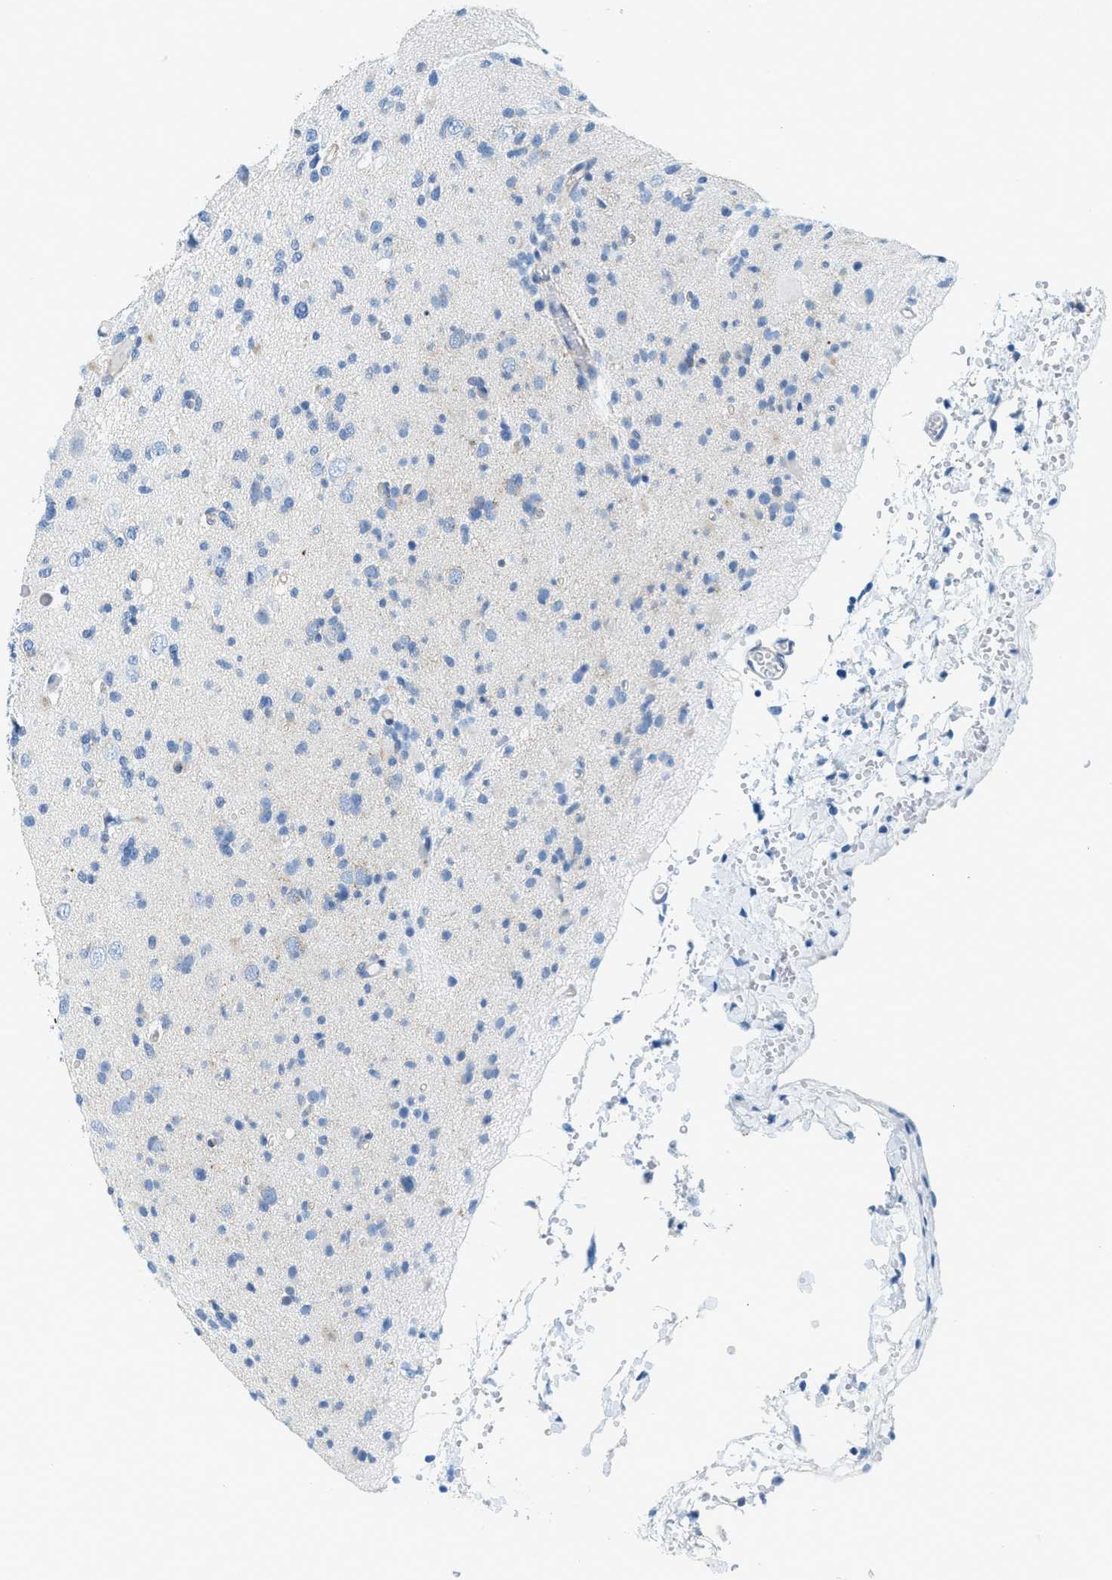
{"staining": {"intensity": "negative", "quantity": "none", "location": "none"}, "tissue": "glioma", "cell_type": "Tumor cells", "image_type": "cancer", "snomed": [{"axis": "morphology", "description": "Glioma, malignant, Low grade"}, {"axis": "topography", "description": "Brain"}], "caption": "Immunohistochemistry micrograph of human malignant glioma (low-grade) stained for a protein (brown), which demonstrates no staining in tumor cells. (Stains: DAB (3,3'-diaminobenzidine) immunohistochemistry (IHC) with hematoxylin counter stain, Microscopy: brightfield microscopy at high magnification).", "gene": "TPSAB1", "patient": {"sex": "female", "age": 22}}